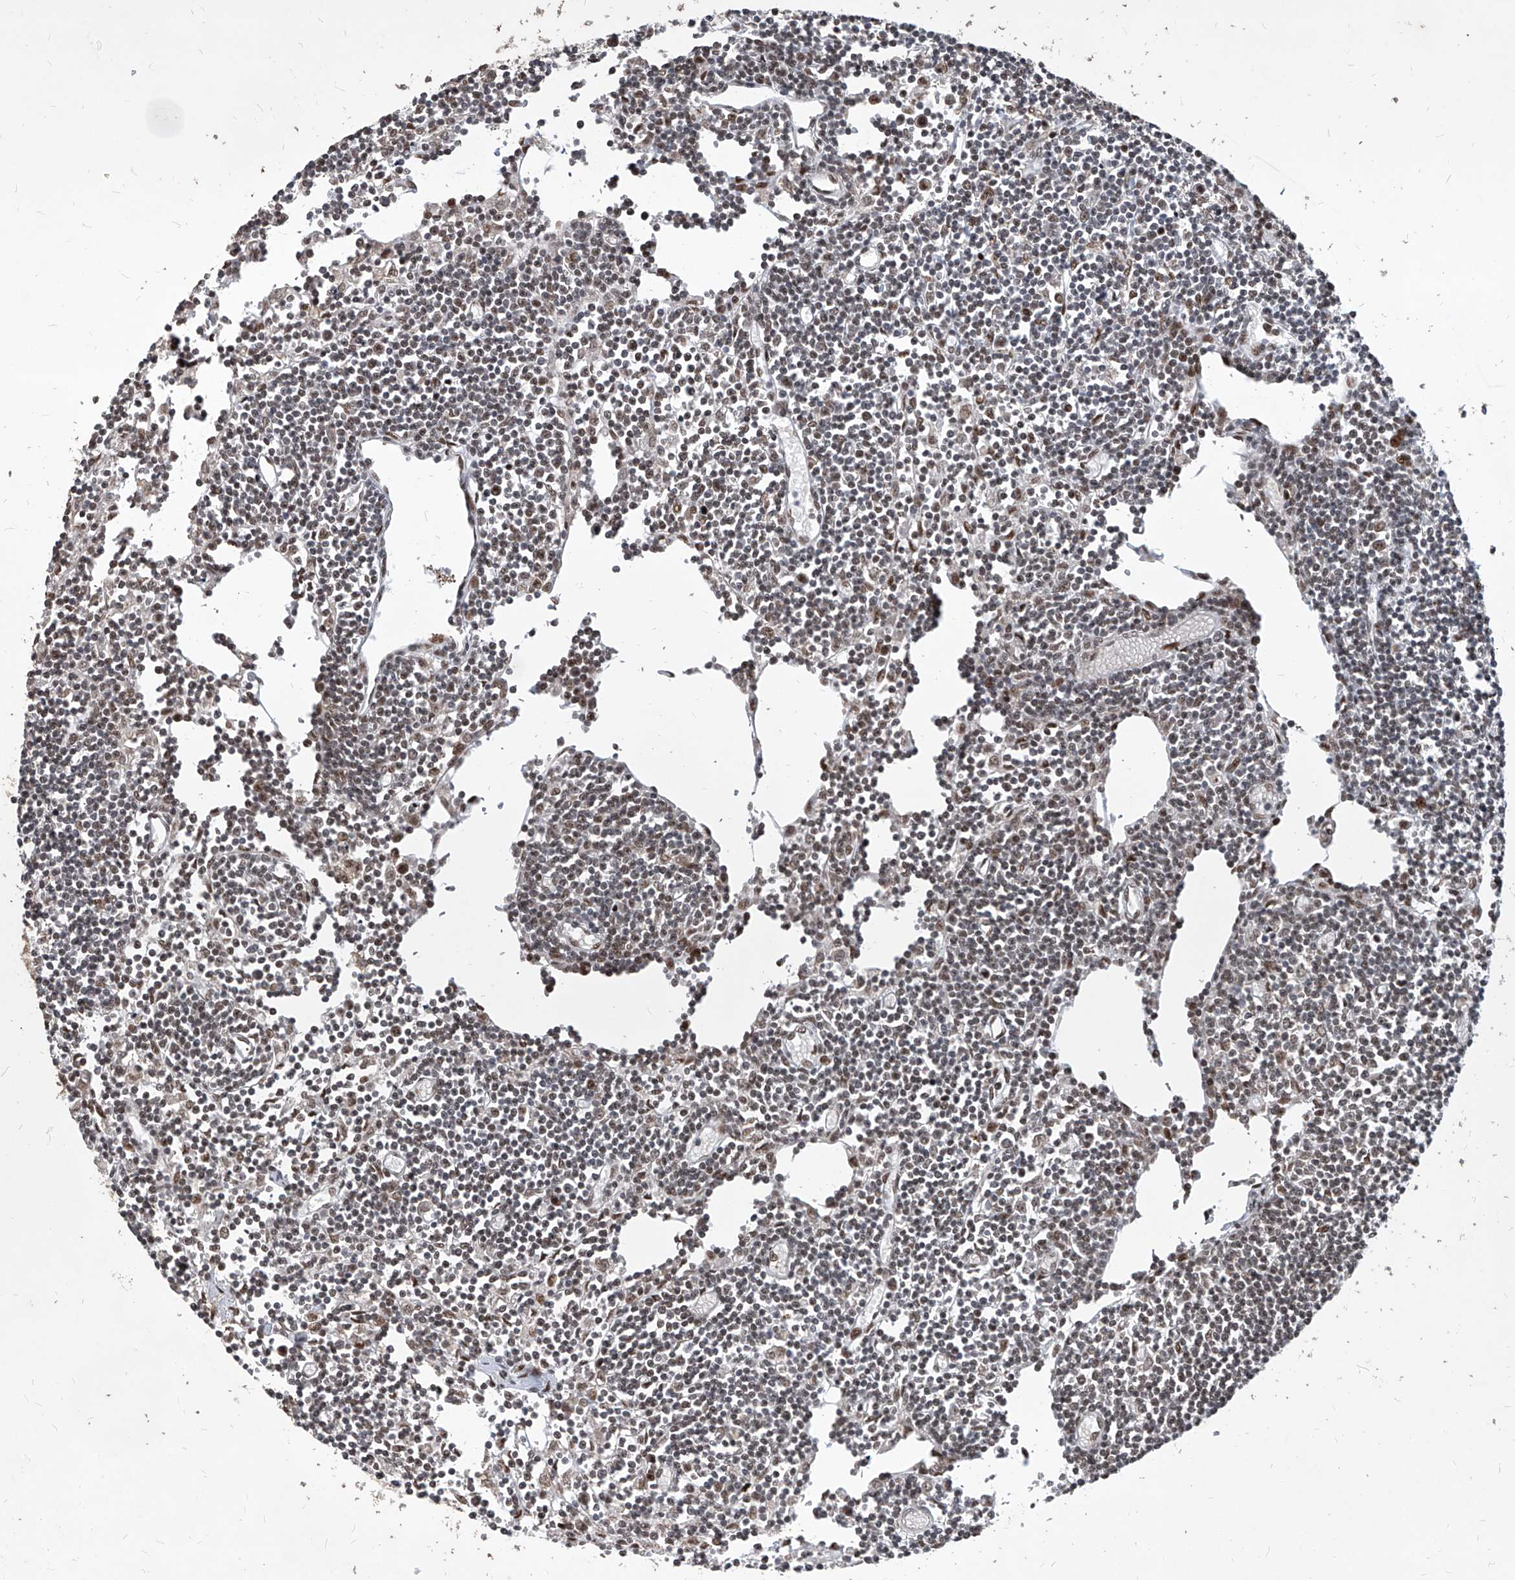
{"staining": {"intensity": "moderate", "quantity": "<25%", "location": "nuclear"}, "tissue": "lymph node", "cell_type": "Germinal center cells", "image_type": "normal", "snomed": [{"axis": "morphology", "description": "Normal tissue, NOS"}, {"axis": "topography", "description": "Lymph node"}], "caption": "DAB (3,3'-diaminobenzidine) immunohistochemical staining of unremarkable lymph node demonstrates moderate nuclear protein positivity in about <25% of germinal center cells.", "gene": "IRF2", "patient": {"sex": "female", "age": 11}}